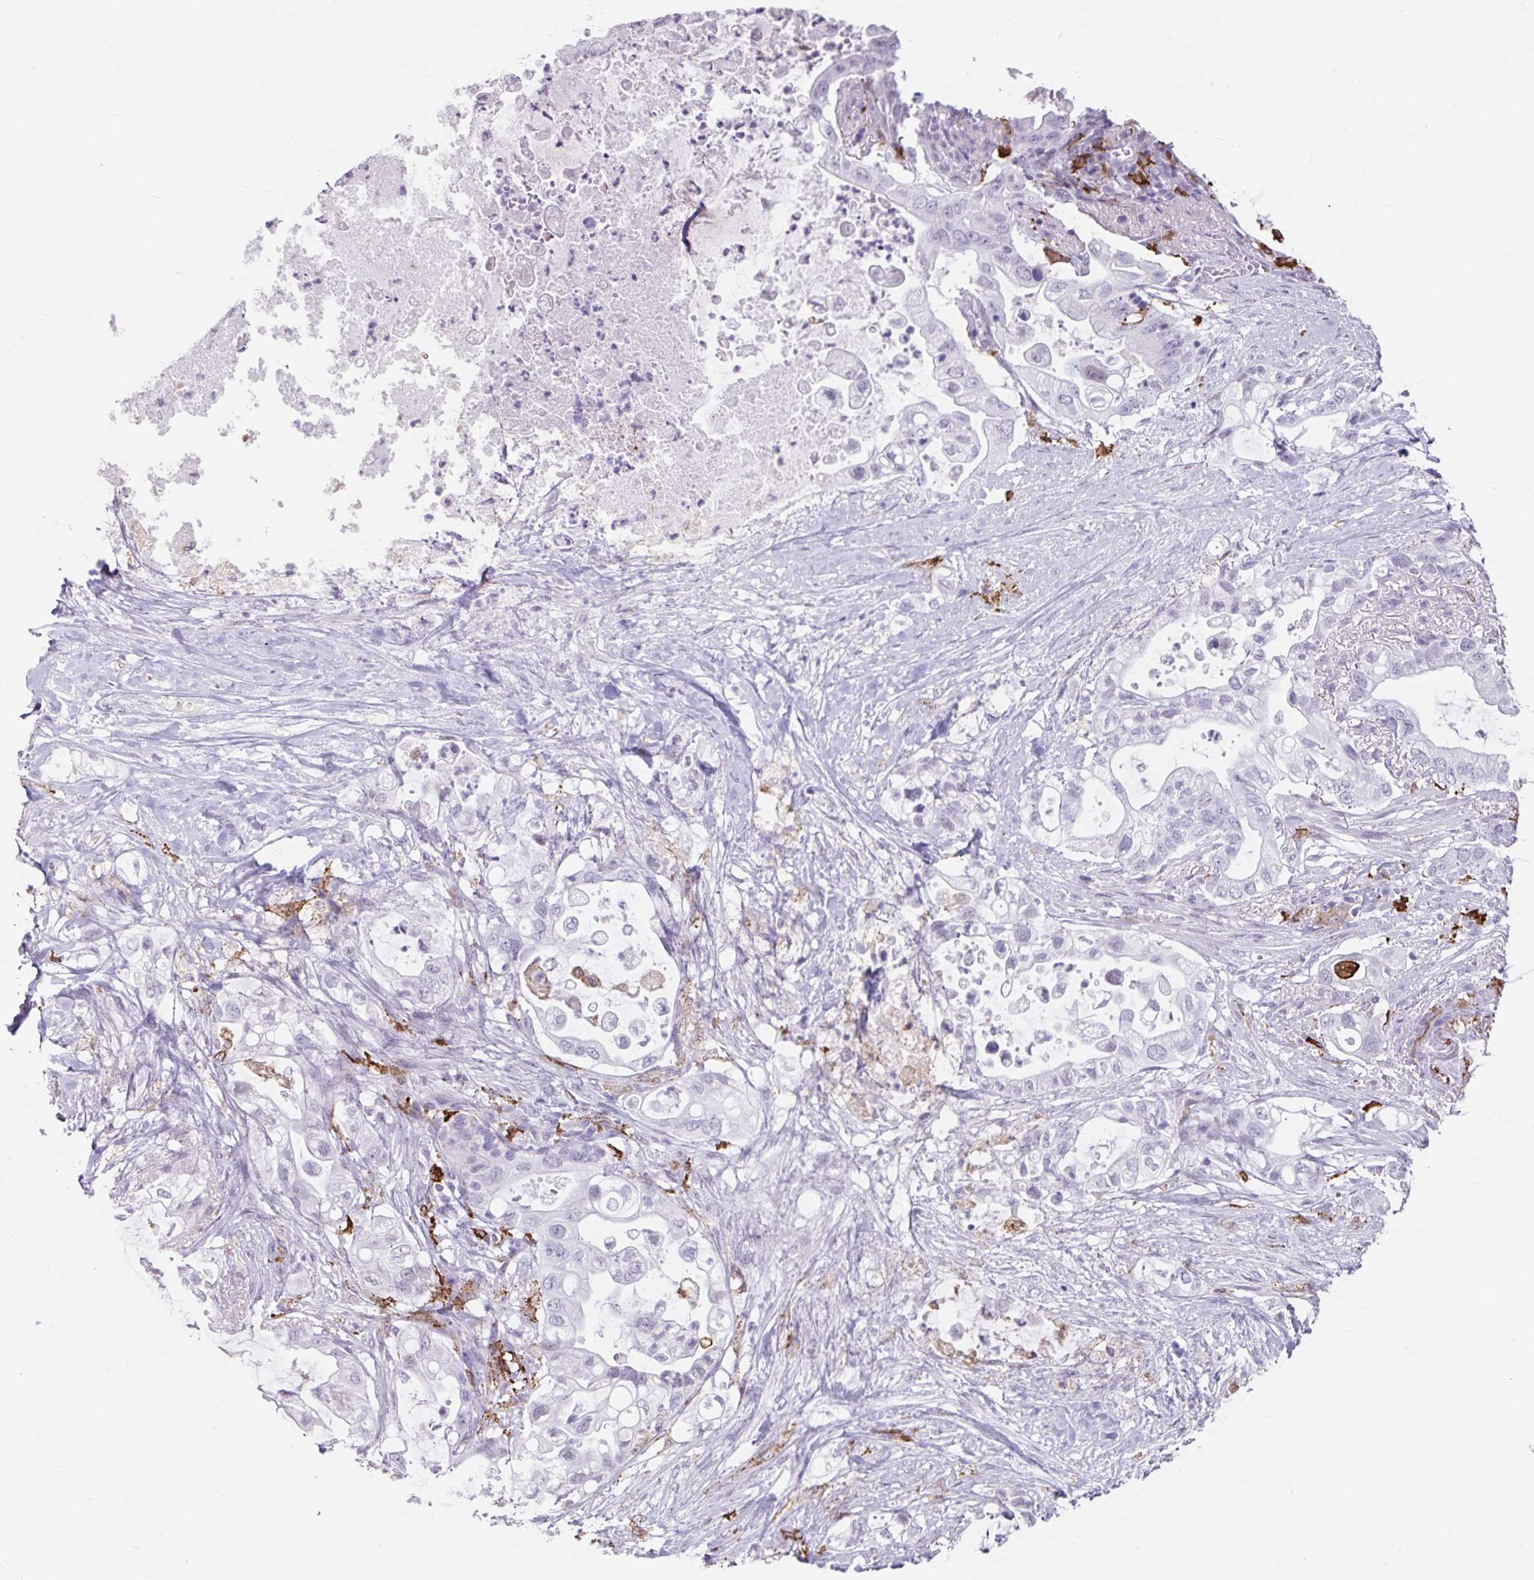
{"staining": {"intensity": "negative", "quantity": "none", "location": "none"}, "tissue": "pancreatic cancer", "cell_type": "Tumor cells", "image_type": "cancer", "snomed": [{"axis": "morphology", "description": "Adenocarcinoma, NOS"}, {"axis": "topography", "description": "Pancreas"}], "caption": "The IHC micrograph has no significant positivity in tumor cells of adenocarcinoma (pancreatic) tissue. (Stains: DAB (3,3'-diaminobenzidine) IHC with hematoxylin counter stain, Microscopy: brightfield microscopy at high magnification).", "gene": "CD163", "patient": {"sex": "female", "age": 72}}